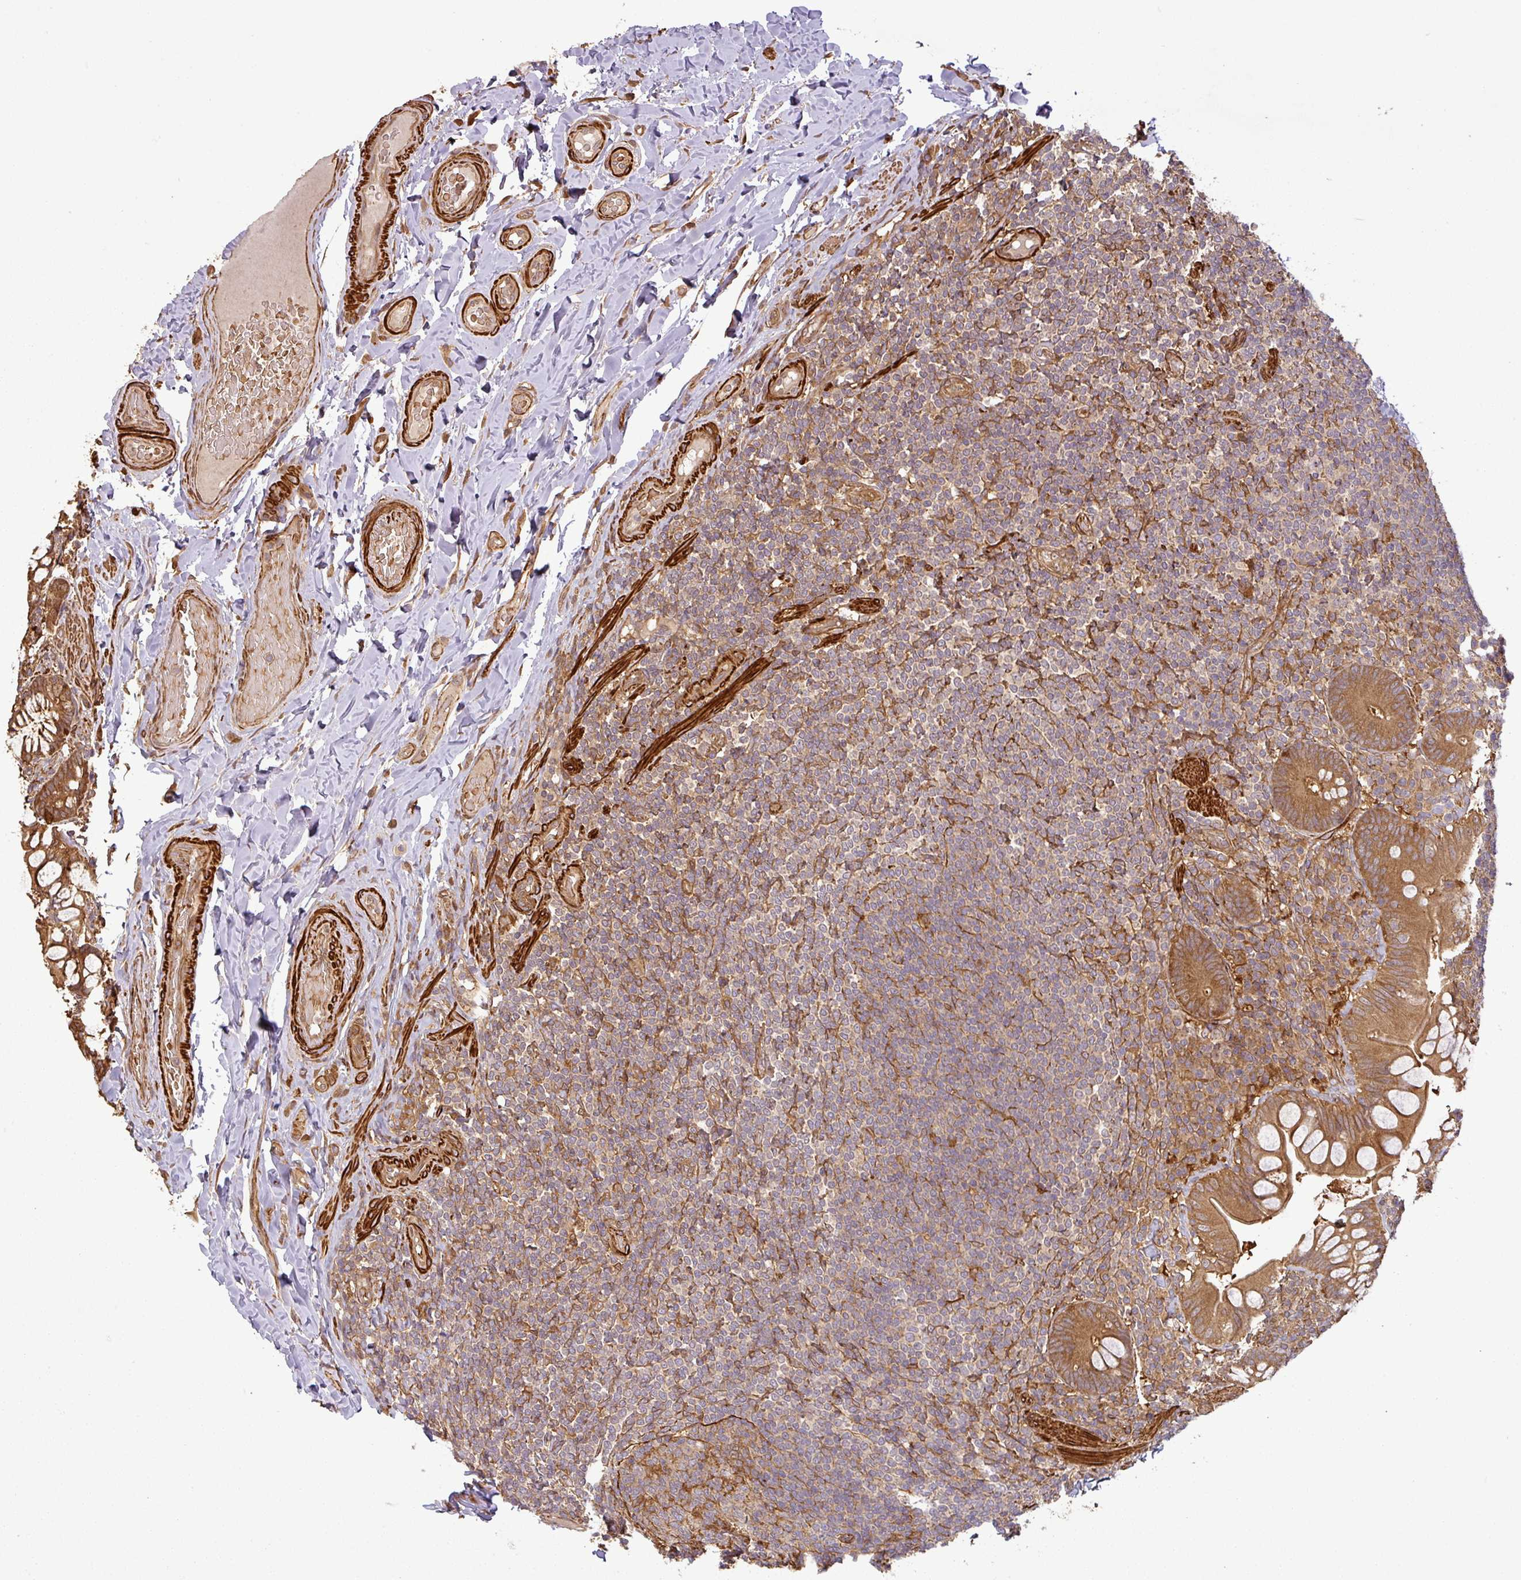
{"staining": {"intensity": "moderate", "quantity": ">75%", "location": "cytoplasmic/membranous"}, "tissue": "small intestine", "cell_type": "Glandular cells", "image_type": "normal", "snomed": [{"axis": "morphology", "description": "Normal tissue, NOS"}, {"axis": "topography", "description": "Small intestine"}], "caption": "Protein staining reveals moderate cytoplasmic/membranous expression in about >75% of glandular cells in normal small intestine. (DAB (3,3'-diaminobenzidine) IHC, brown staining for protein, blue staining for nuclei).", "gene": "MAP3K6", "patient": {"sex": "male", "age": 70}}